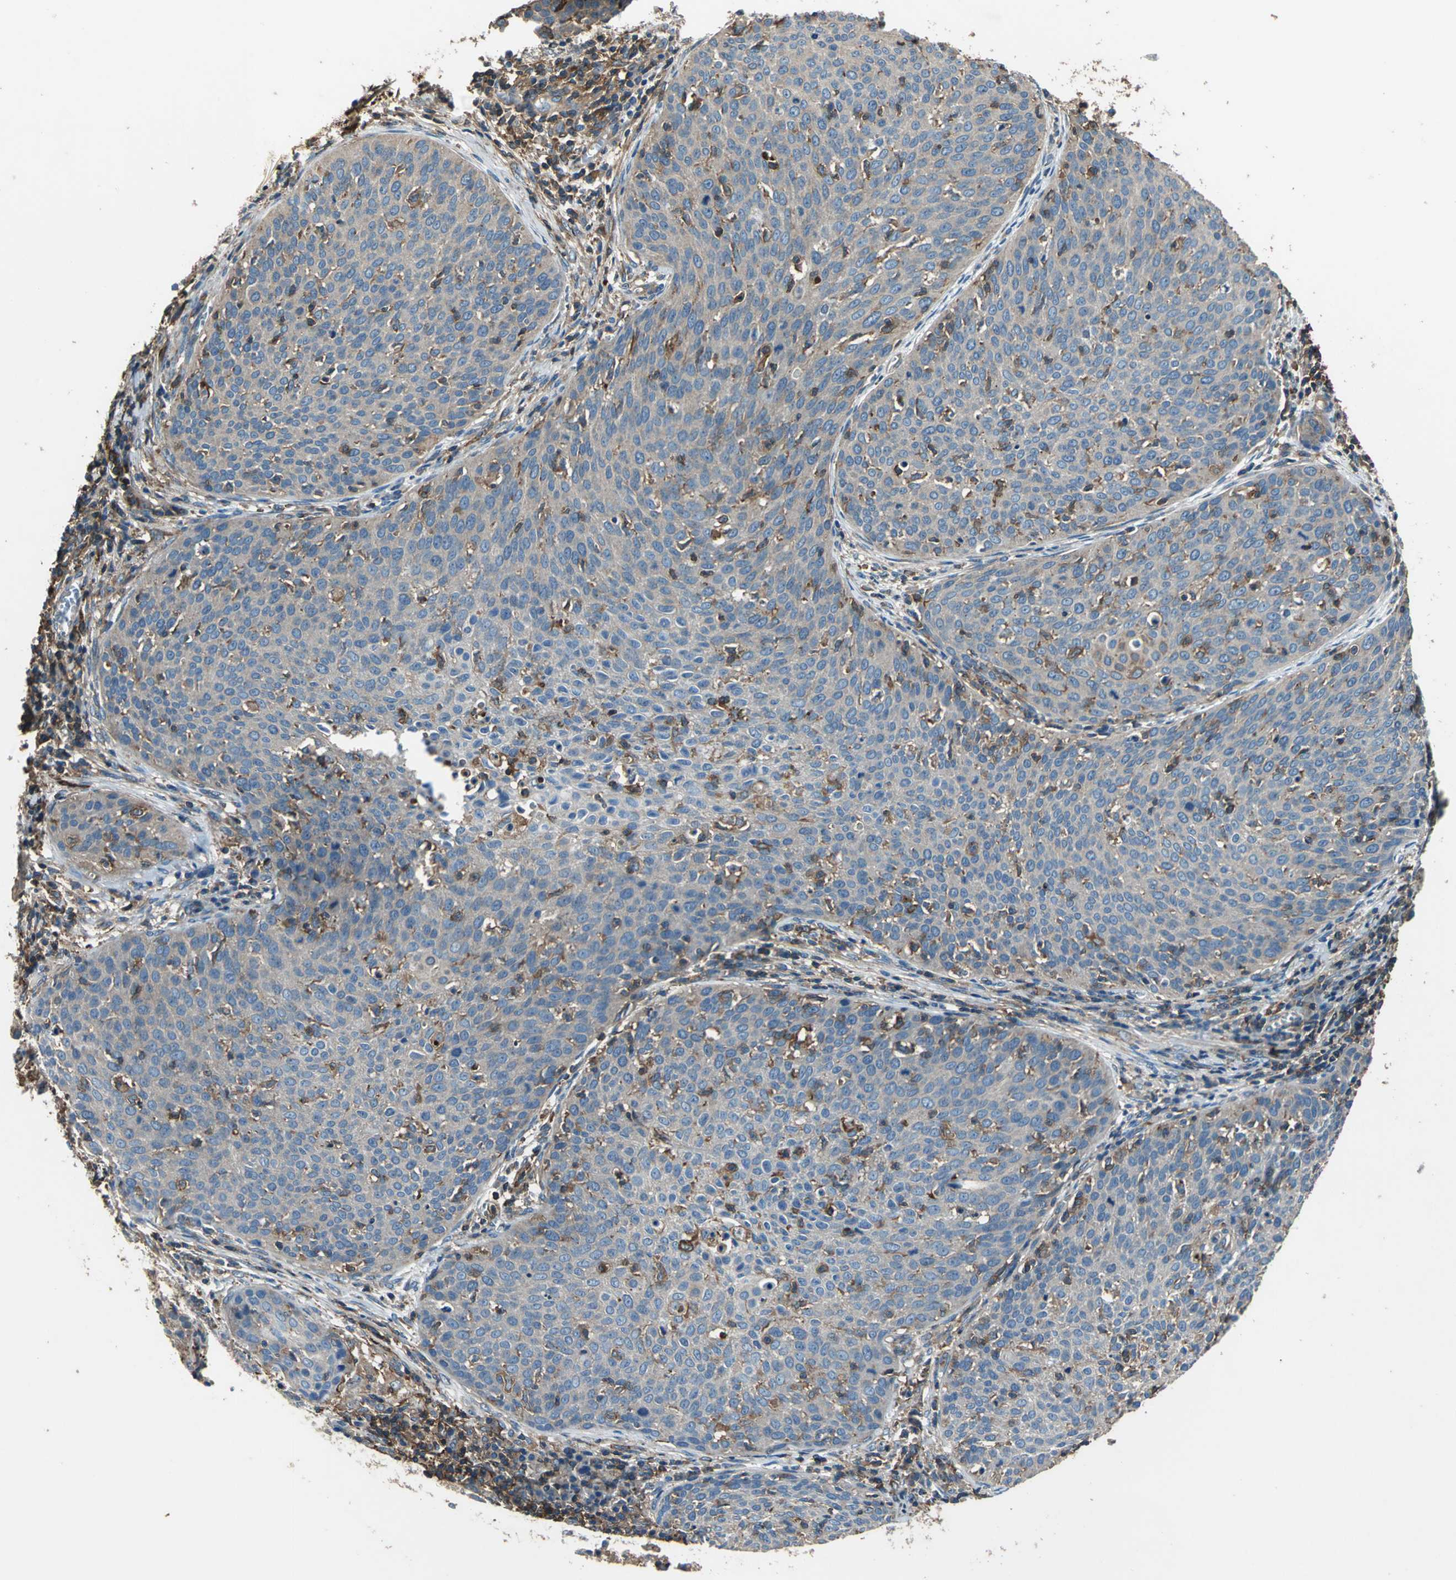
{"staining": {"intensity": "moderate", "quantity": ">75%", "location": "cytoplasmic/membranous"}, "tissue": "cervical cancer", "cell_type": "Tumor cells", "image_type": "cancer", "snomed": [{"axis": "morphology", "description": "Squamous cell carcinoma, NOS"}, {"axis": "topography", "description": "Cervix"}], "caption": "This is a micrograph of immunohistochemistry (IHC) staining of cervical squamous cell carcinoma, which shows moderate positivity in the cytoplasmic/membranous of tumor cells.", "gene": "PARVA", "patient": {"sex": "female", "age": 38}}